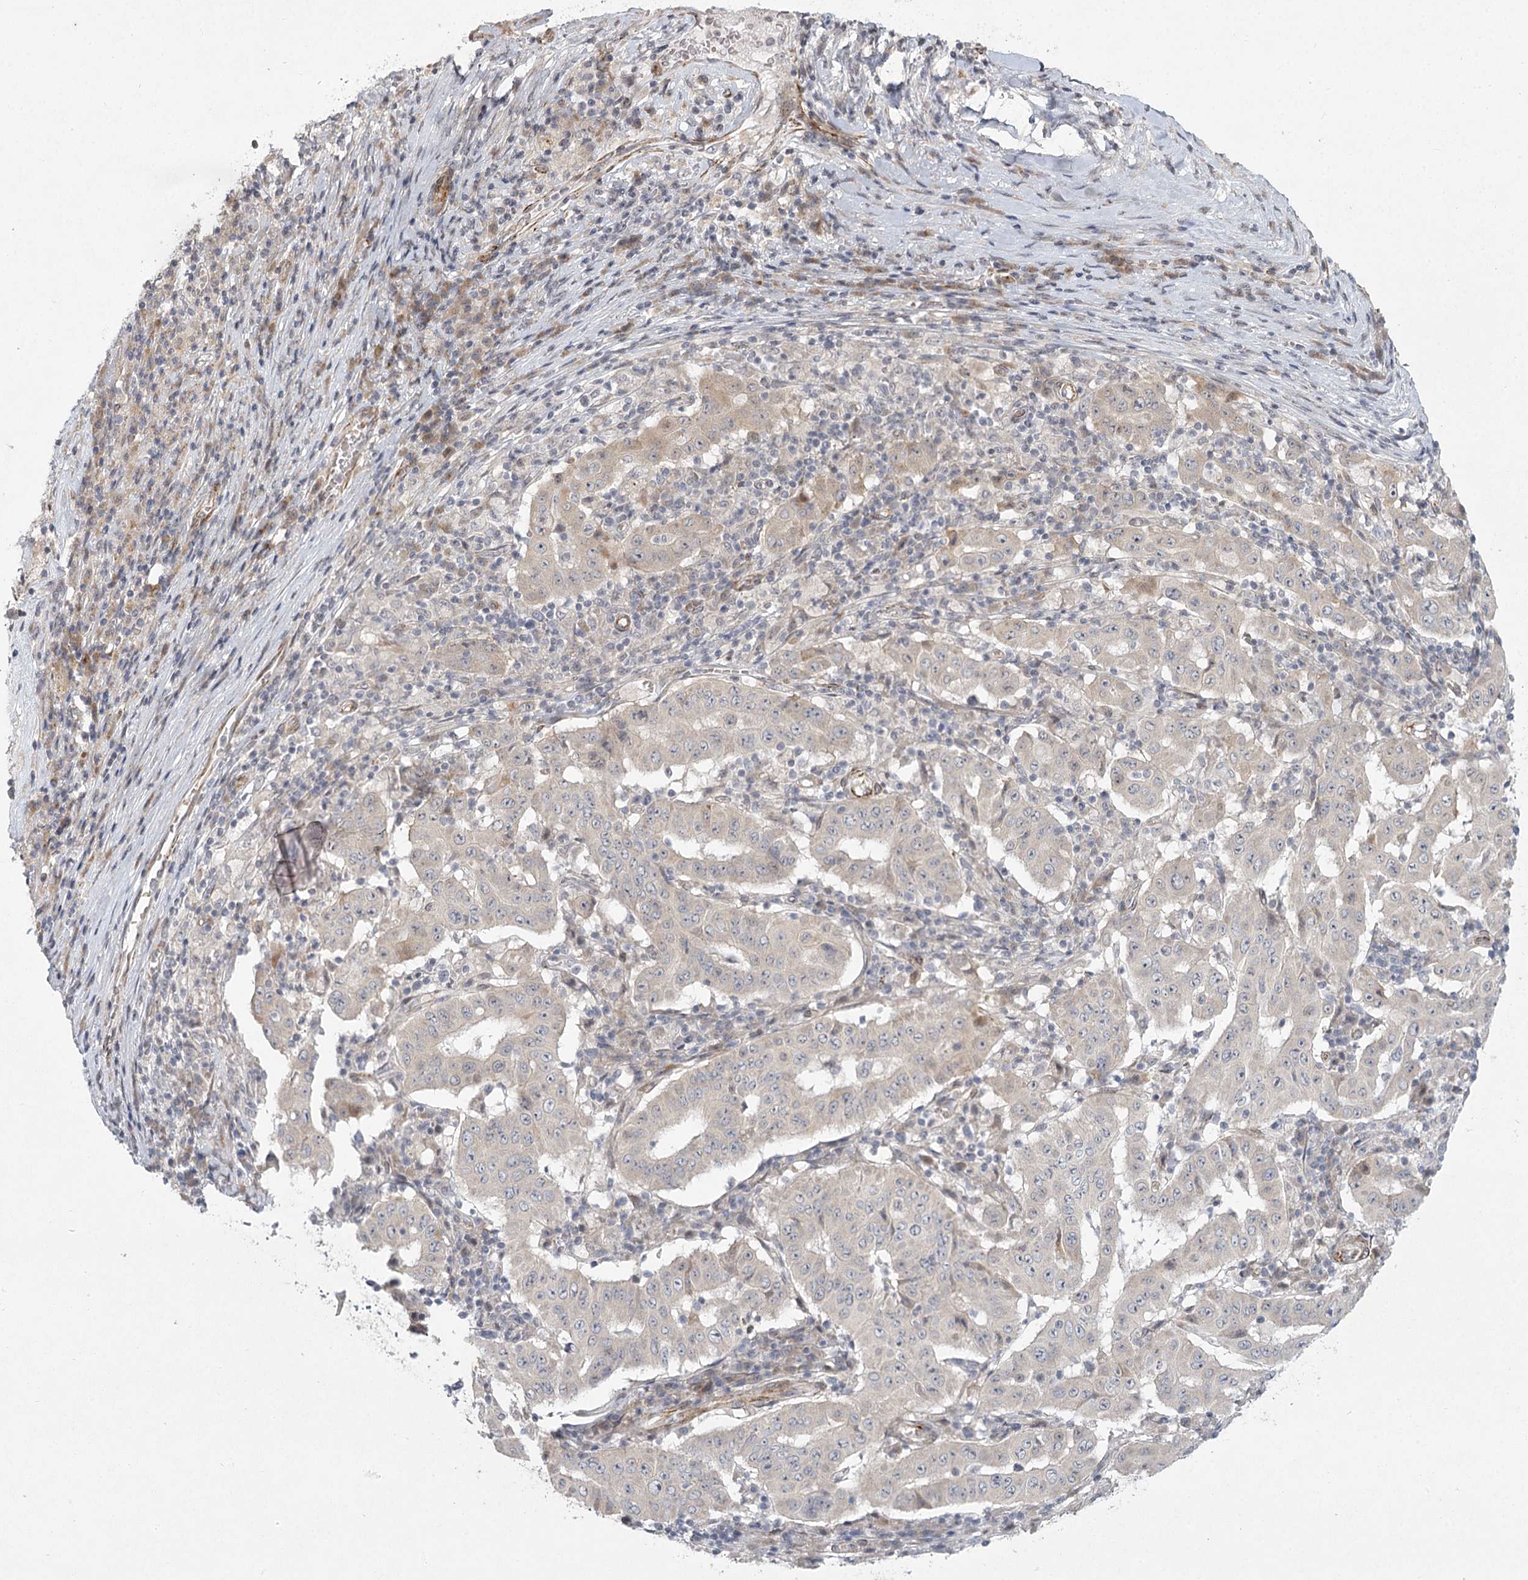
{"staining": {"intensity": "weak", "quantity": "<25%", "location": "cytoplasmic/membranous"}, "tissue": "pancreatic cancer", "cell_type": "Tumor cells", "image_type": "cancer", "snomed": [{"axis": "morphology", "description": "Adenocarcinoma, NOS"}, {"axis": "topography", "description": "Pancreas"}], "caption": "A high-resolution micrograph shows immunohistochemistry staining of pancreatic adenocarcinoma, which reveals no significant staining in tumor cells.", "gene": "MEPE", "patient": {"sex": "male", "age": 63}}